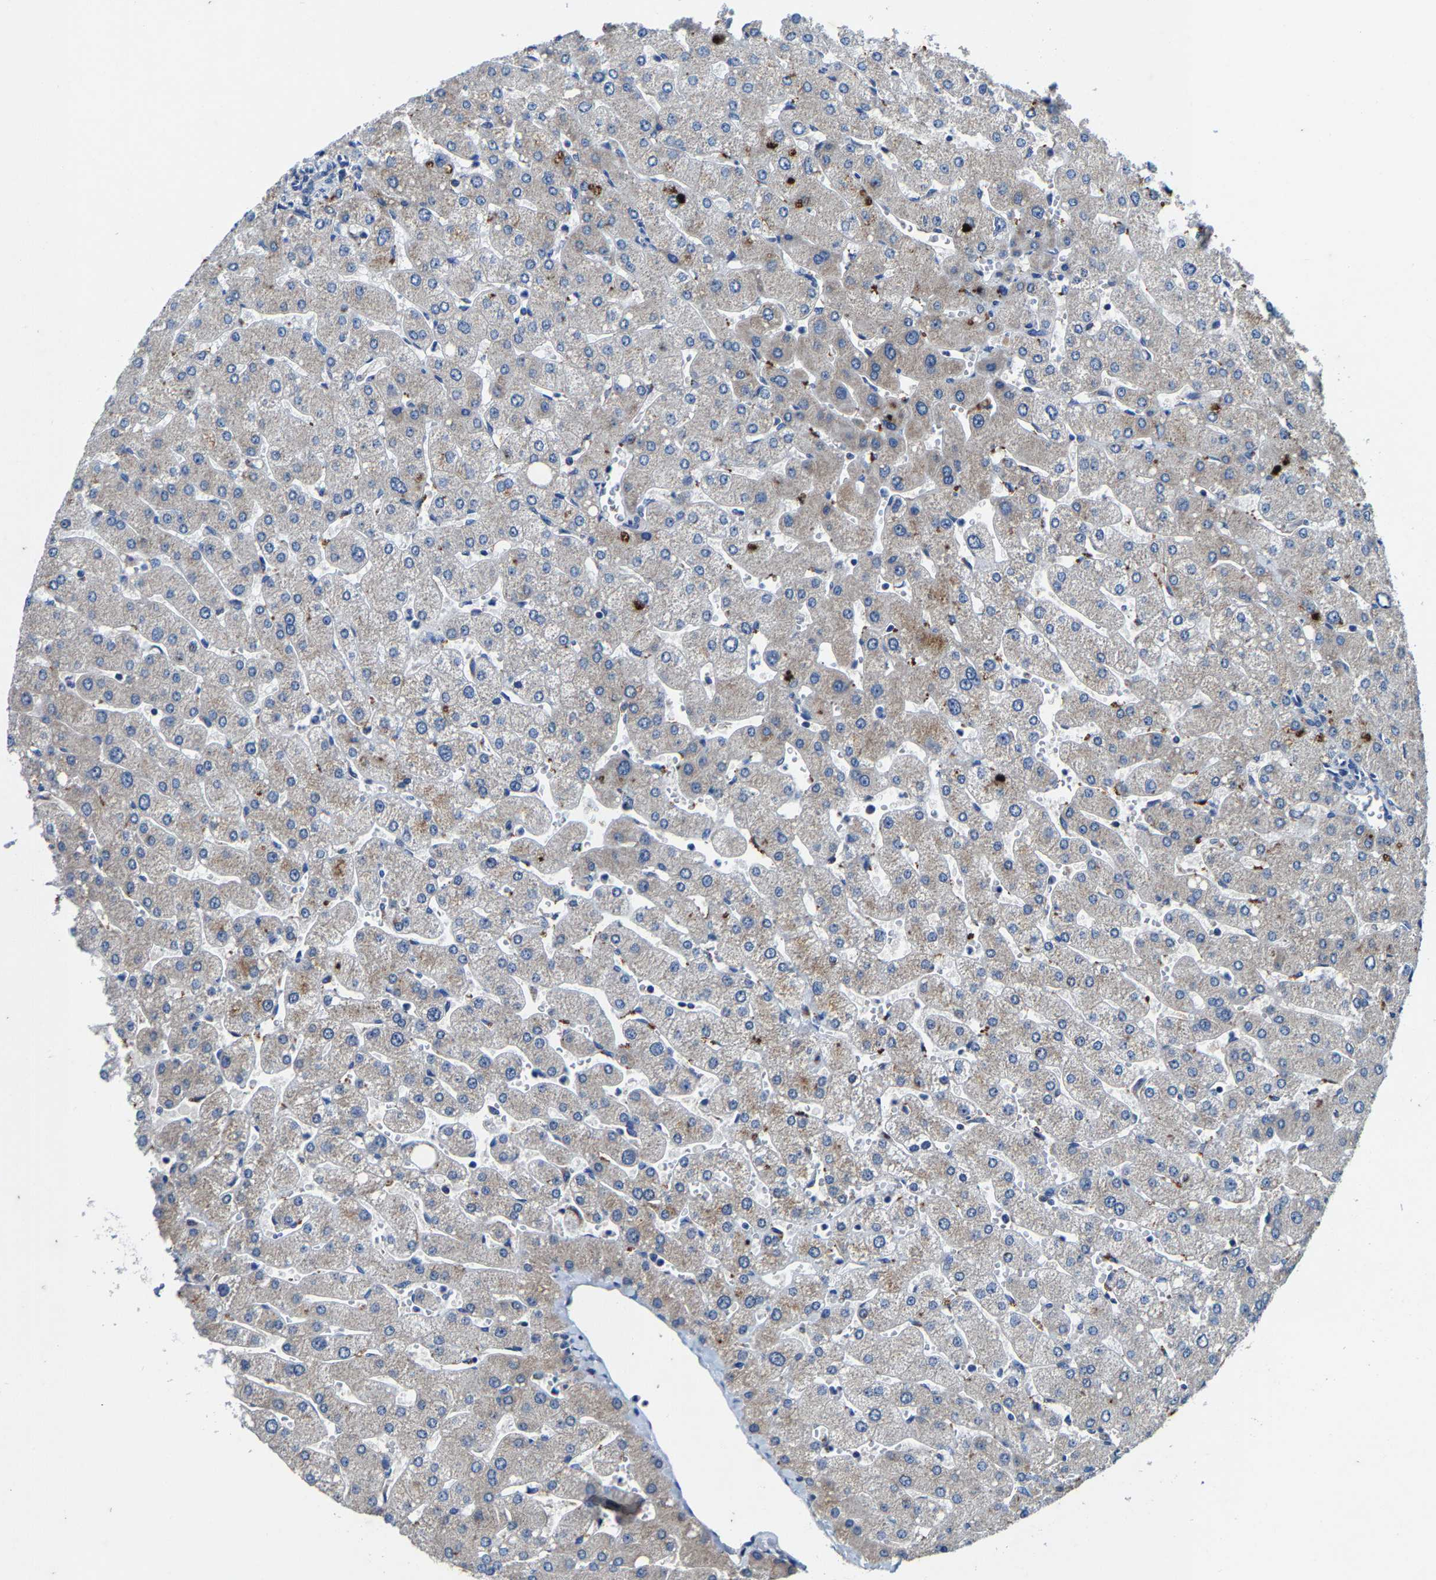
{"staining": {"intensity": "negative", "quantity": "none", "location": "none"}, "tissue": "liver", "cell_type": "Cholangiocytes", "image_type": "normal", "snomed": [{"axis": "morphology", "description": "Normal tissue, NOS"}, {"axis": "topography", "description": "Liver"}], "caption": "This is a micrograph of immunohistochemistry (IHC) staining of normal liver, which shows no expression in cholangiocytes. (Brightfield microscopy of DAB IHC at high magnification).", "gene": "SLC25A25", "patient": {"sex": "male", "age": 55}}